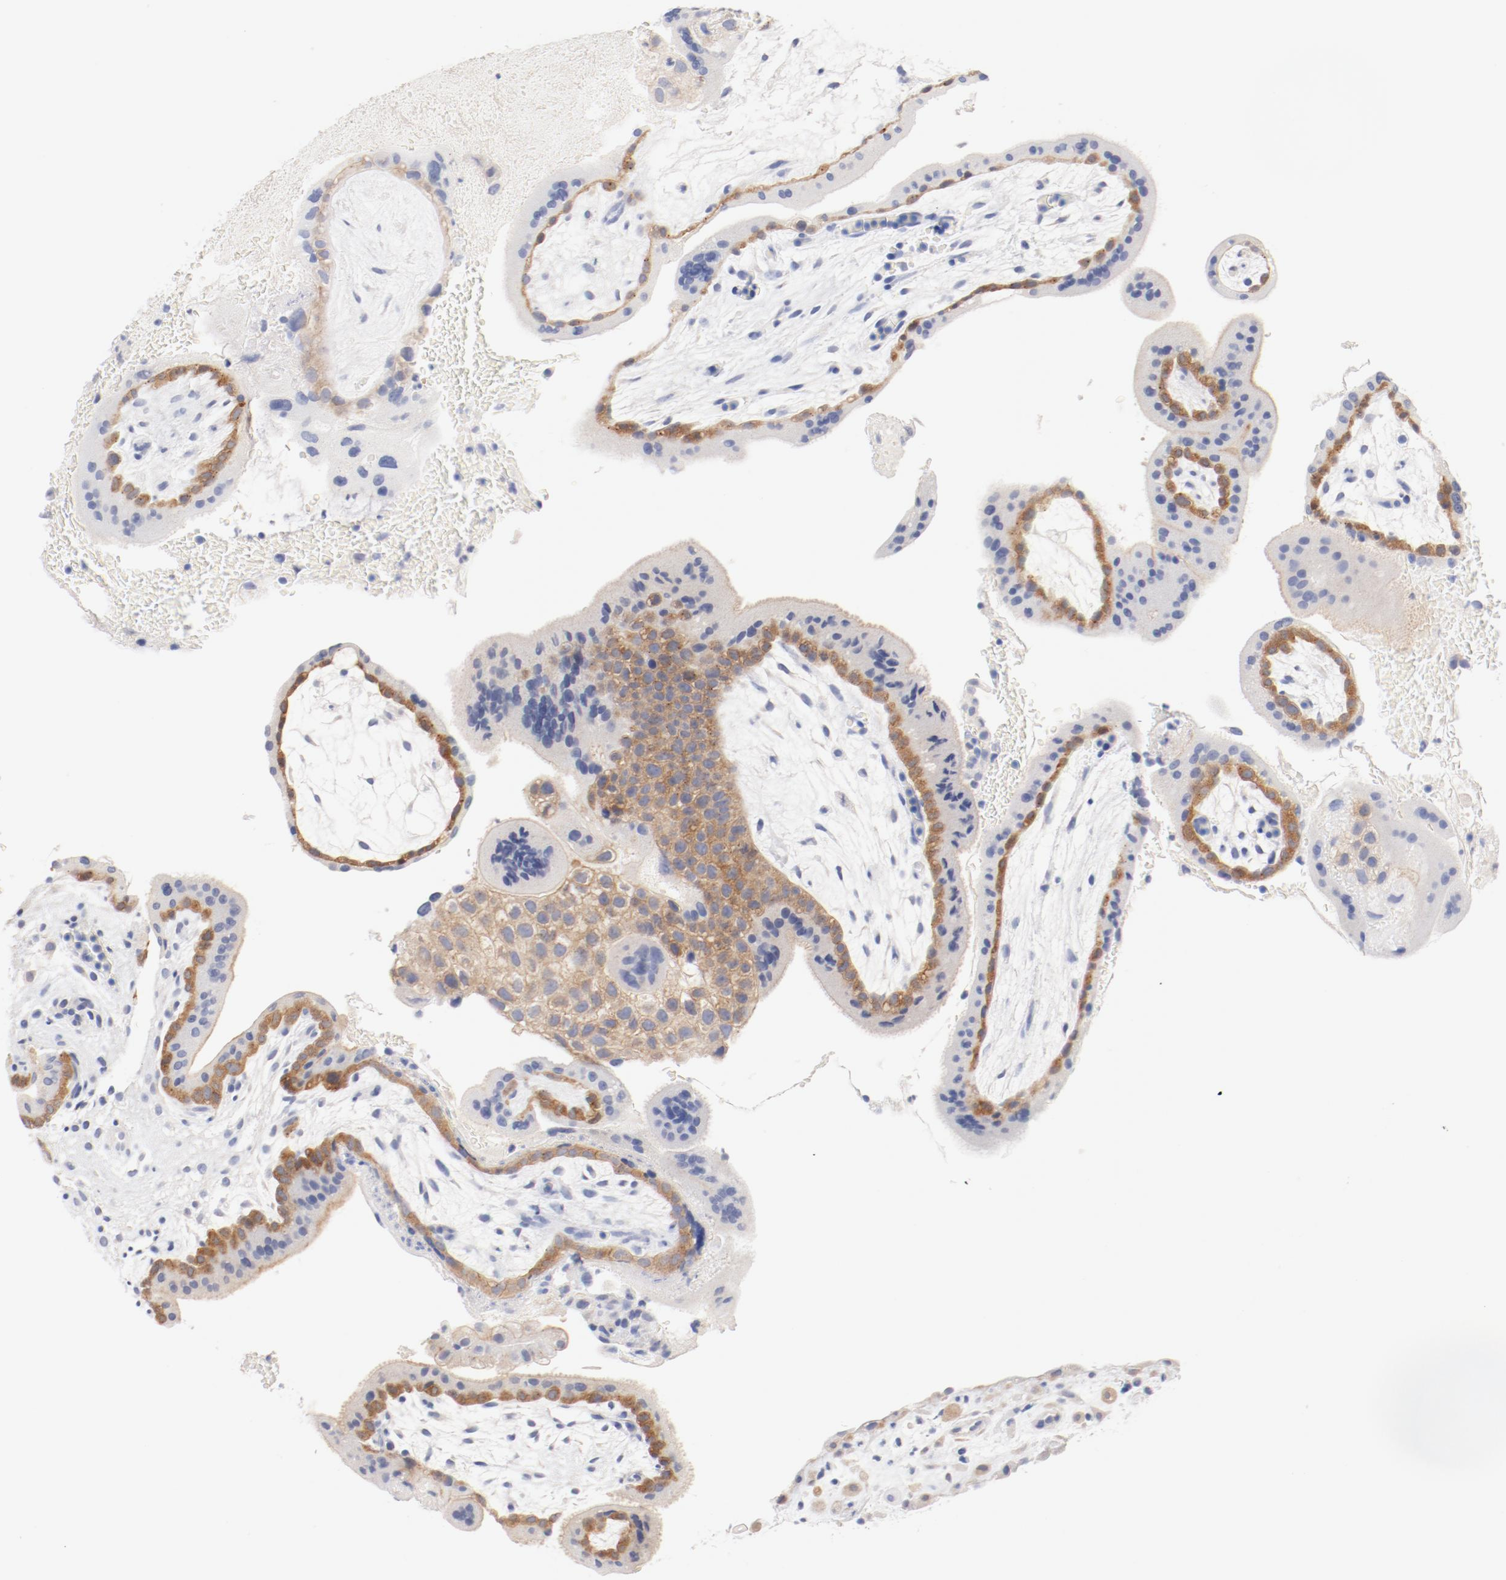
{"staining": {"intensity": "moderate", "quantity": ">75%", "location": "cytoplasmic/membranous"}, "tissue": "placenta", "cell_type": "Decidual cells", "image_type": "normal", "snomed": [{"axis": "morphology", "description": "Normal tissue, NOS"}, {"axis": "topography", "description": "Placenta"}], "caption": "An image of human placenta stained for a protein exhibits moderate cytoplasmic/membranous brown staining in decidual cells.", "gene": "HOMER1", "patient": {"sex": "female", "age": 35}}